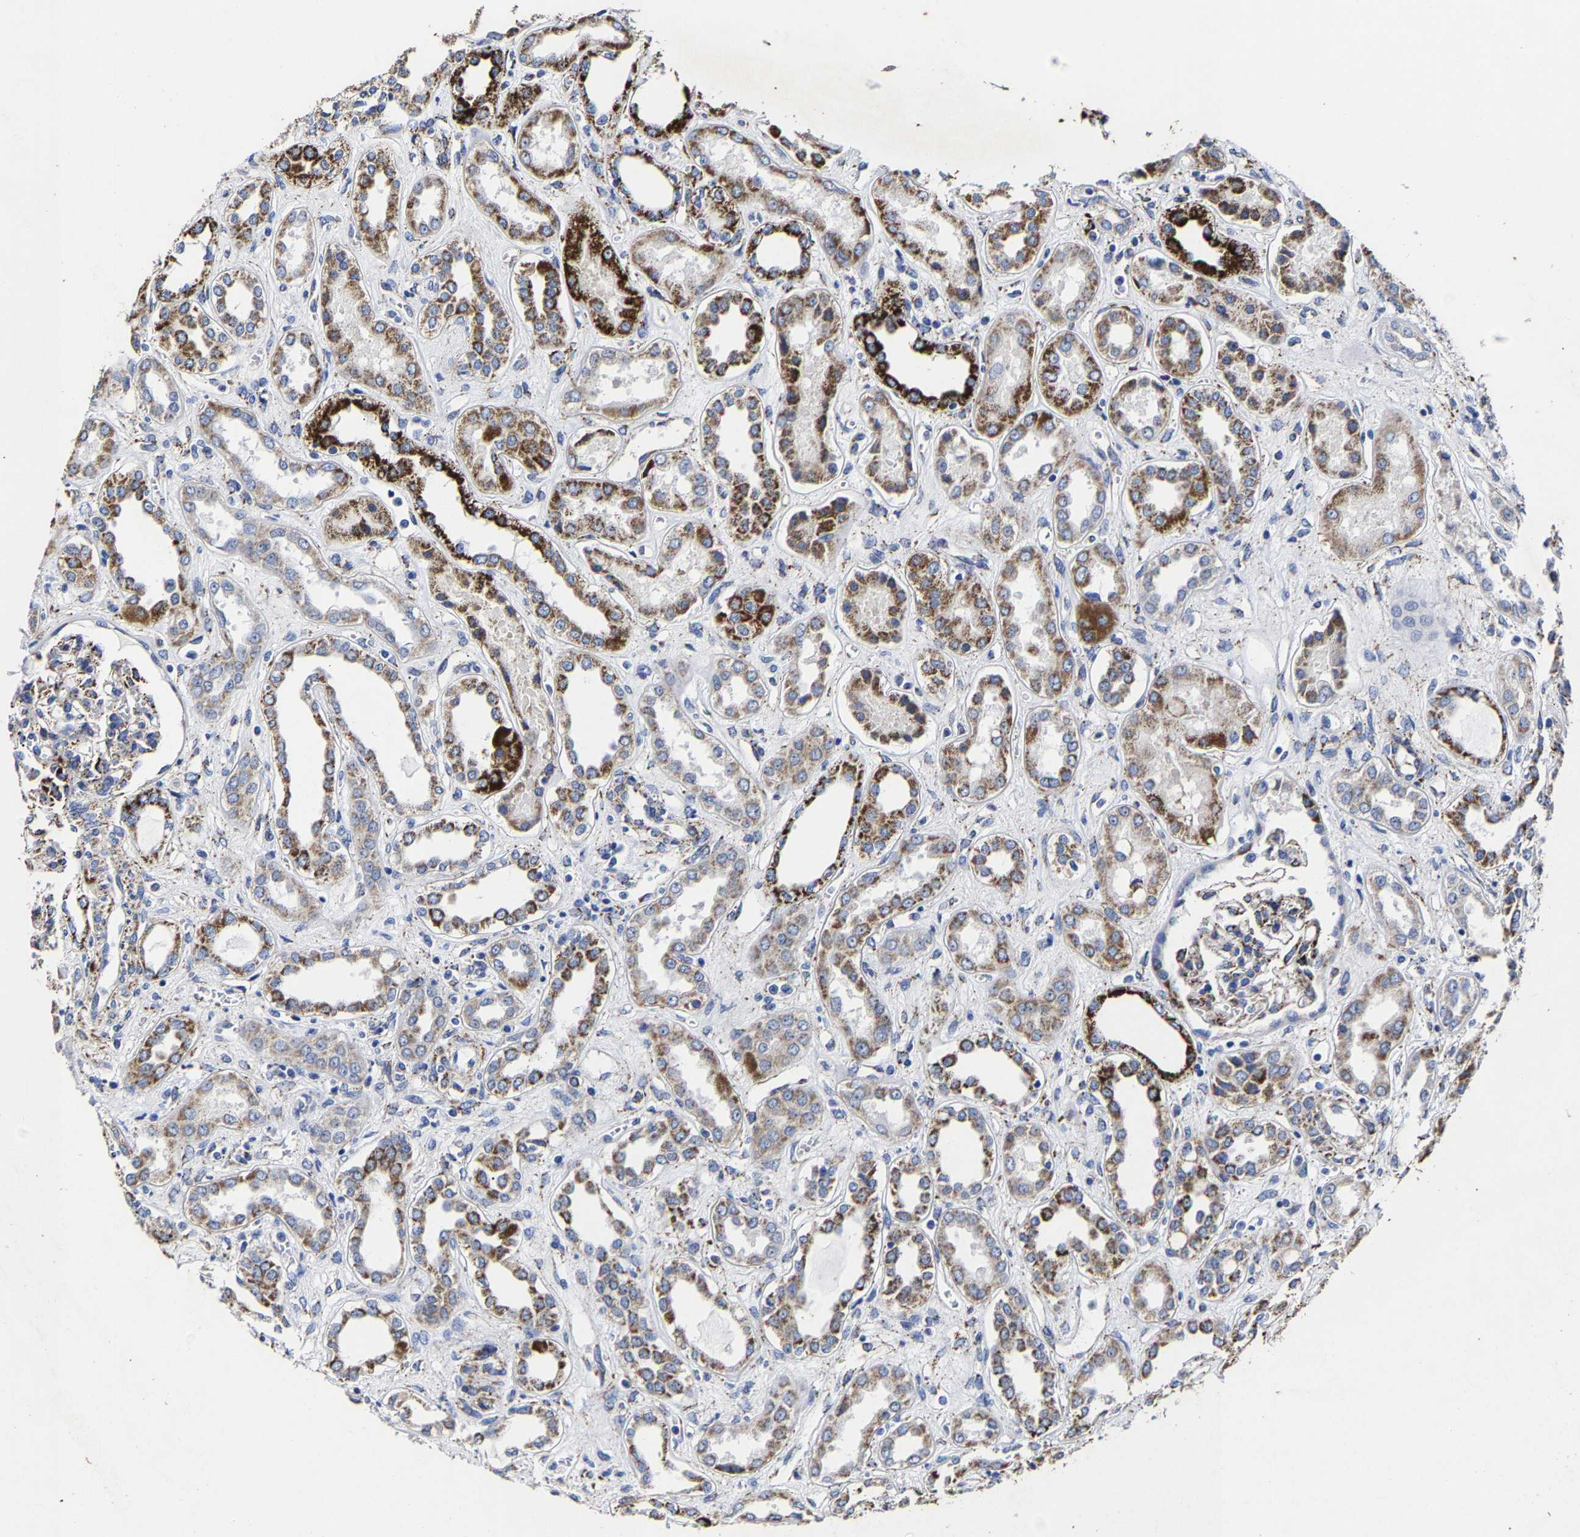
{"staining": {"intensity": "moderate", "quantity": "25%-75%", "location": "cytoplasmic/membranous"}, "tissue": "kidney", "cell_type": "Cells in glomeruli", "image_type": "normal", "snomed": [{"axis": "morphology", "description": "Normal tissue, NOS"}, {"axis": "topography", "description": "Kidney"}], "caption": "A micrograph of human kidney stained for a protein demonstrates moderate cytoplasmic/membranous brown staining in cells in glomeruli.", "gene": "AASS", "patient": {"sex": "male", "age": 59}}